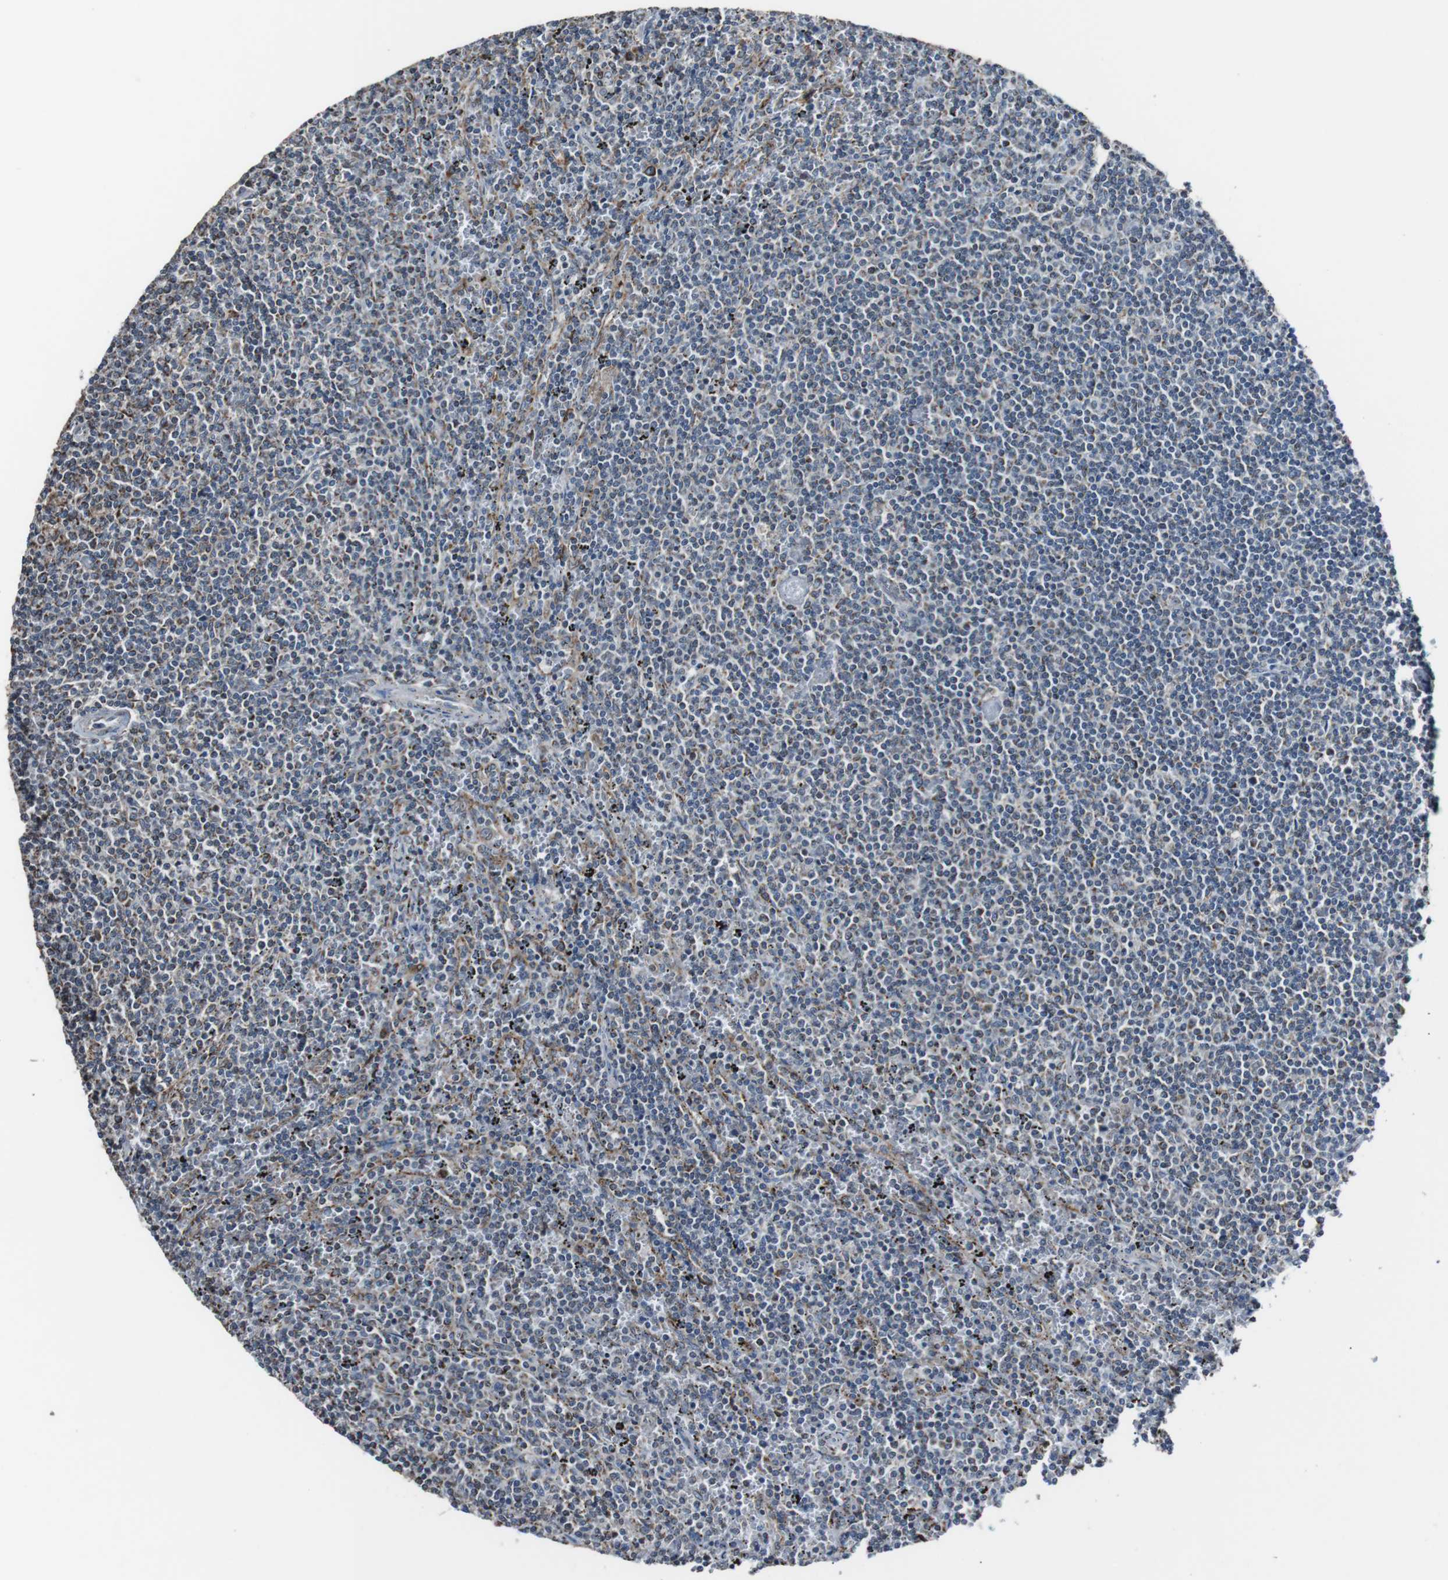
{"staining": {"intensity": "negative", "quantity": "none", "location": "none"}, "tissue": "lymphoma", "cell_type": "Tumor cells", "image_type": "cancer", "snomed": [{"axis": "morphology", "description": "Malignant lymphoma, non-Hodgkin's type, Low grade"}, {"axis": "topography", "description": "Spleen"}], "caption": "An image of human low-grade malignant lymphoma, non-Hodgkin's type is negative for staining in tumor cells.", "gene": "CISD2", "patient": {"sex": "female", "age": 50}}